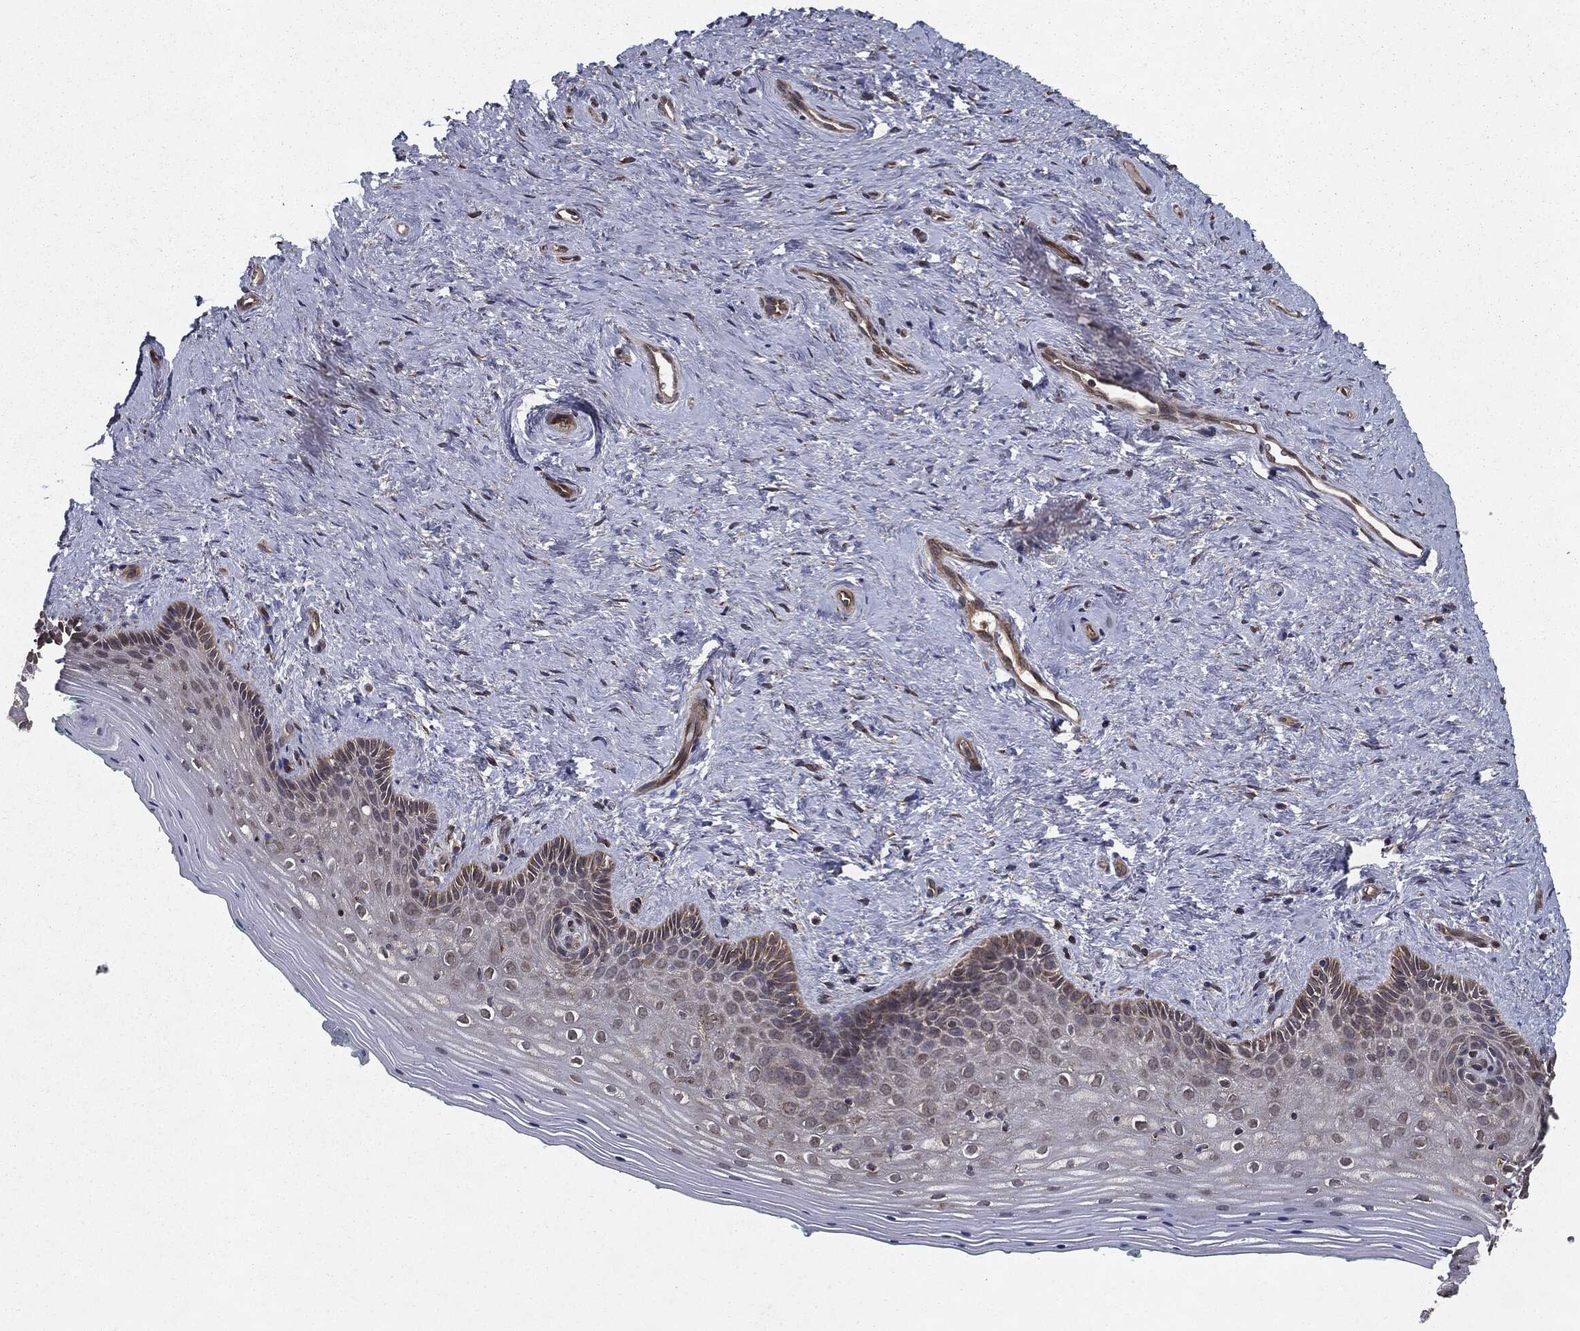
{"staining": {"intensity": "moderate", "quantity": "25%-75%", "location": "cytoplasmic/membranous"}, "tissue": "vagina", "cell_type": "Squamous epithelial cells", "image_type": "normal", "snomed": [{"axis": "morphology", "description": "Normal tissue, NOS"}, {"axis": "topography", "description": "Vagina"}], "caption": "This photomicrograph reveals unremarkable vagina stained with immunohistochemistry (IHC) to label a protein in brown. The cytoplasmic/membranous of squamous epithelial cells show moderate positivity for the protein. Nuclei are counter-stained blue.", "gene": "HDAC5", "patient": {"sex": "female", "age": 45}}